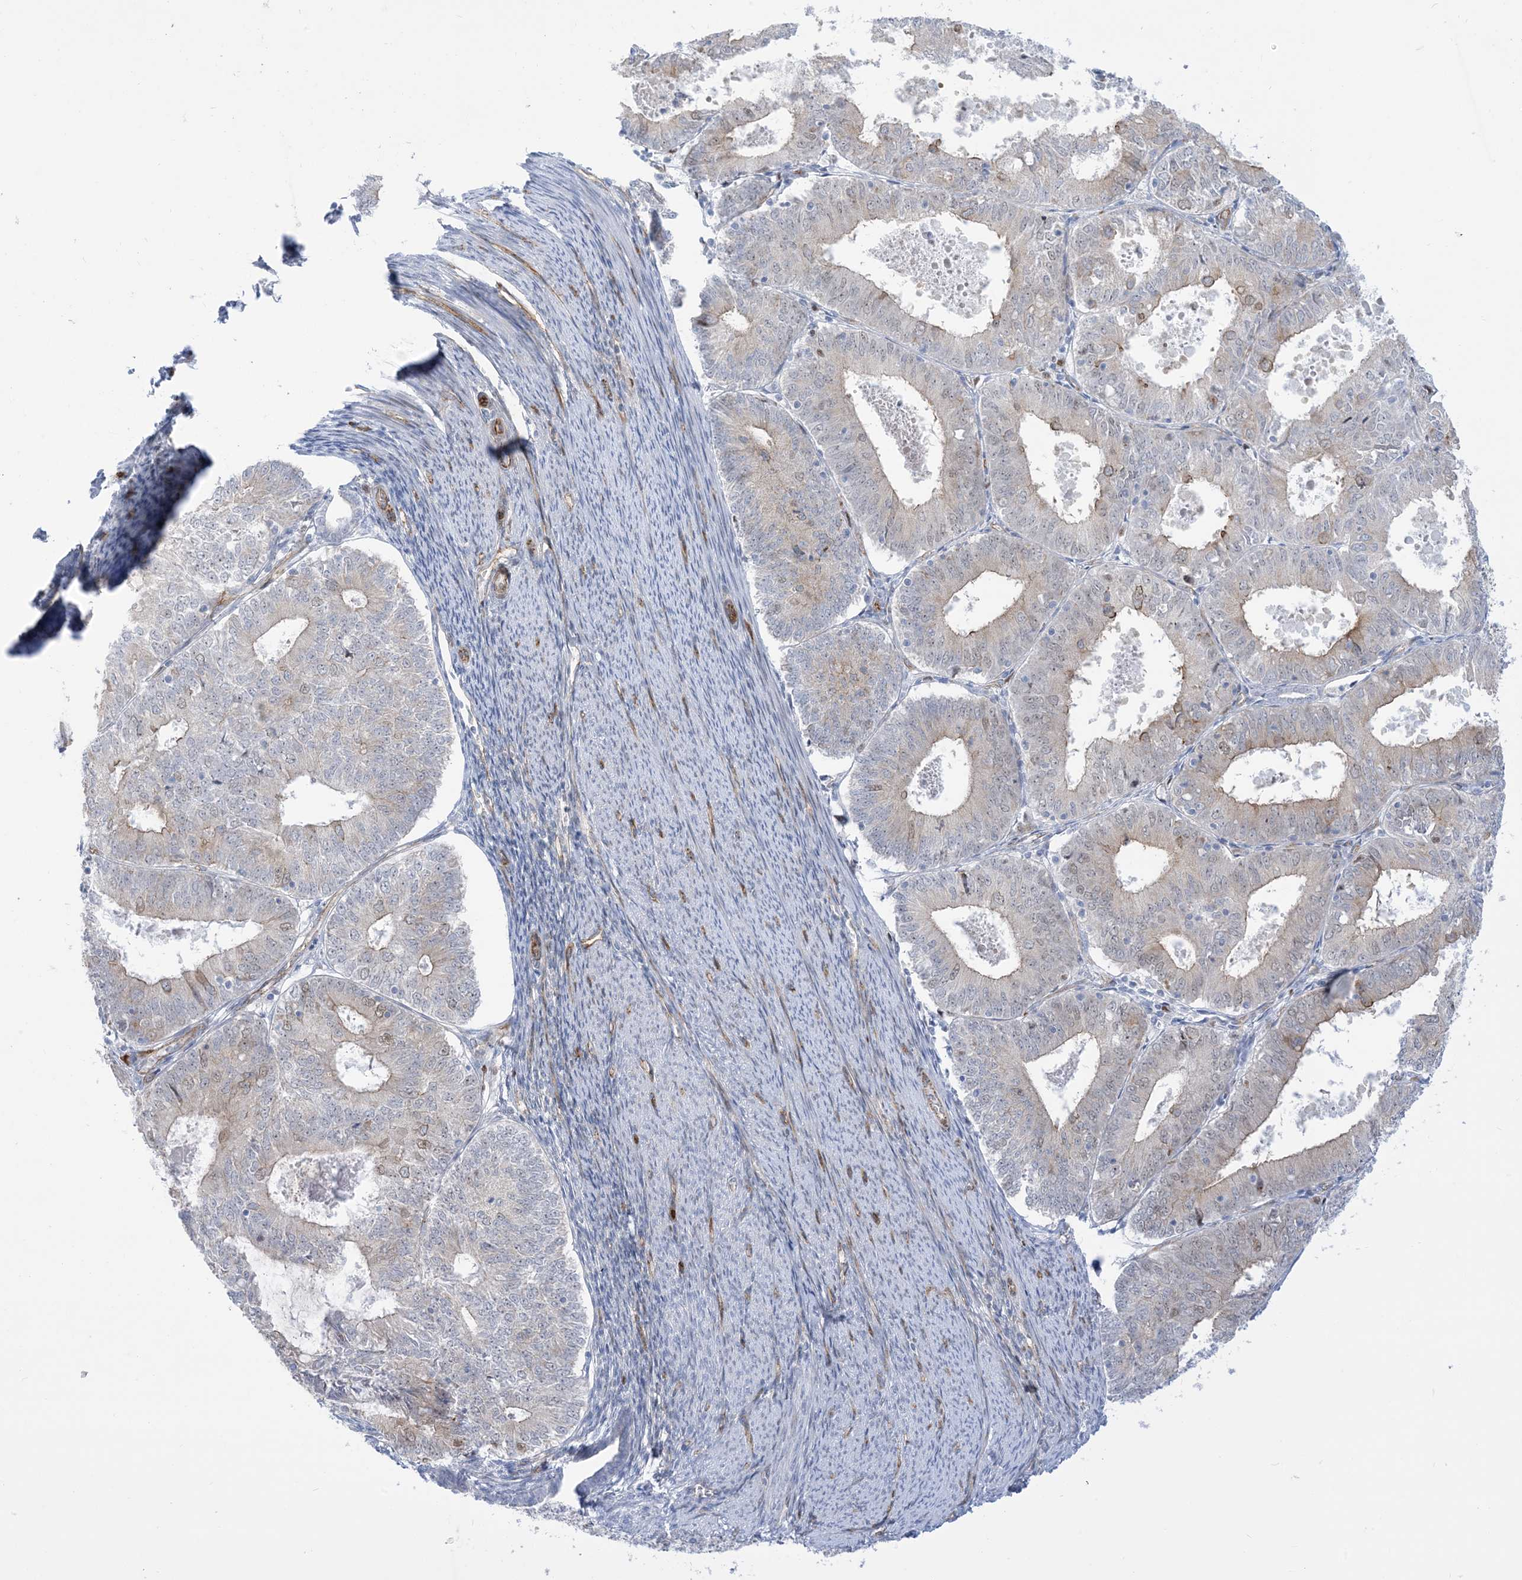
{"staining": {"intensity": "moderate", "quantity": "<25%", "location": "cytoplasmic/membranous"}, "tissue": "endometrial cancer", "cell_type": "Tumor cells", "image_type": "cancer", "snomed": [{"axis": "morphology", "description": "Adenocarcinoma, NOS"}, {"axis": "topography", "description": "Endometrium"}], "caption": "Endometrial cancer tissue demonstrates moderate cytoplasmic/membranous positivity in about <25% of tumor cells", "gene": "MARS2", "patient": {"sex": "female", "age": 57}}